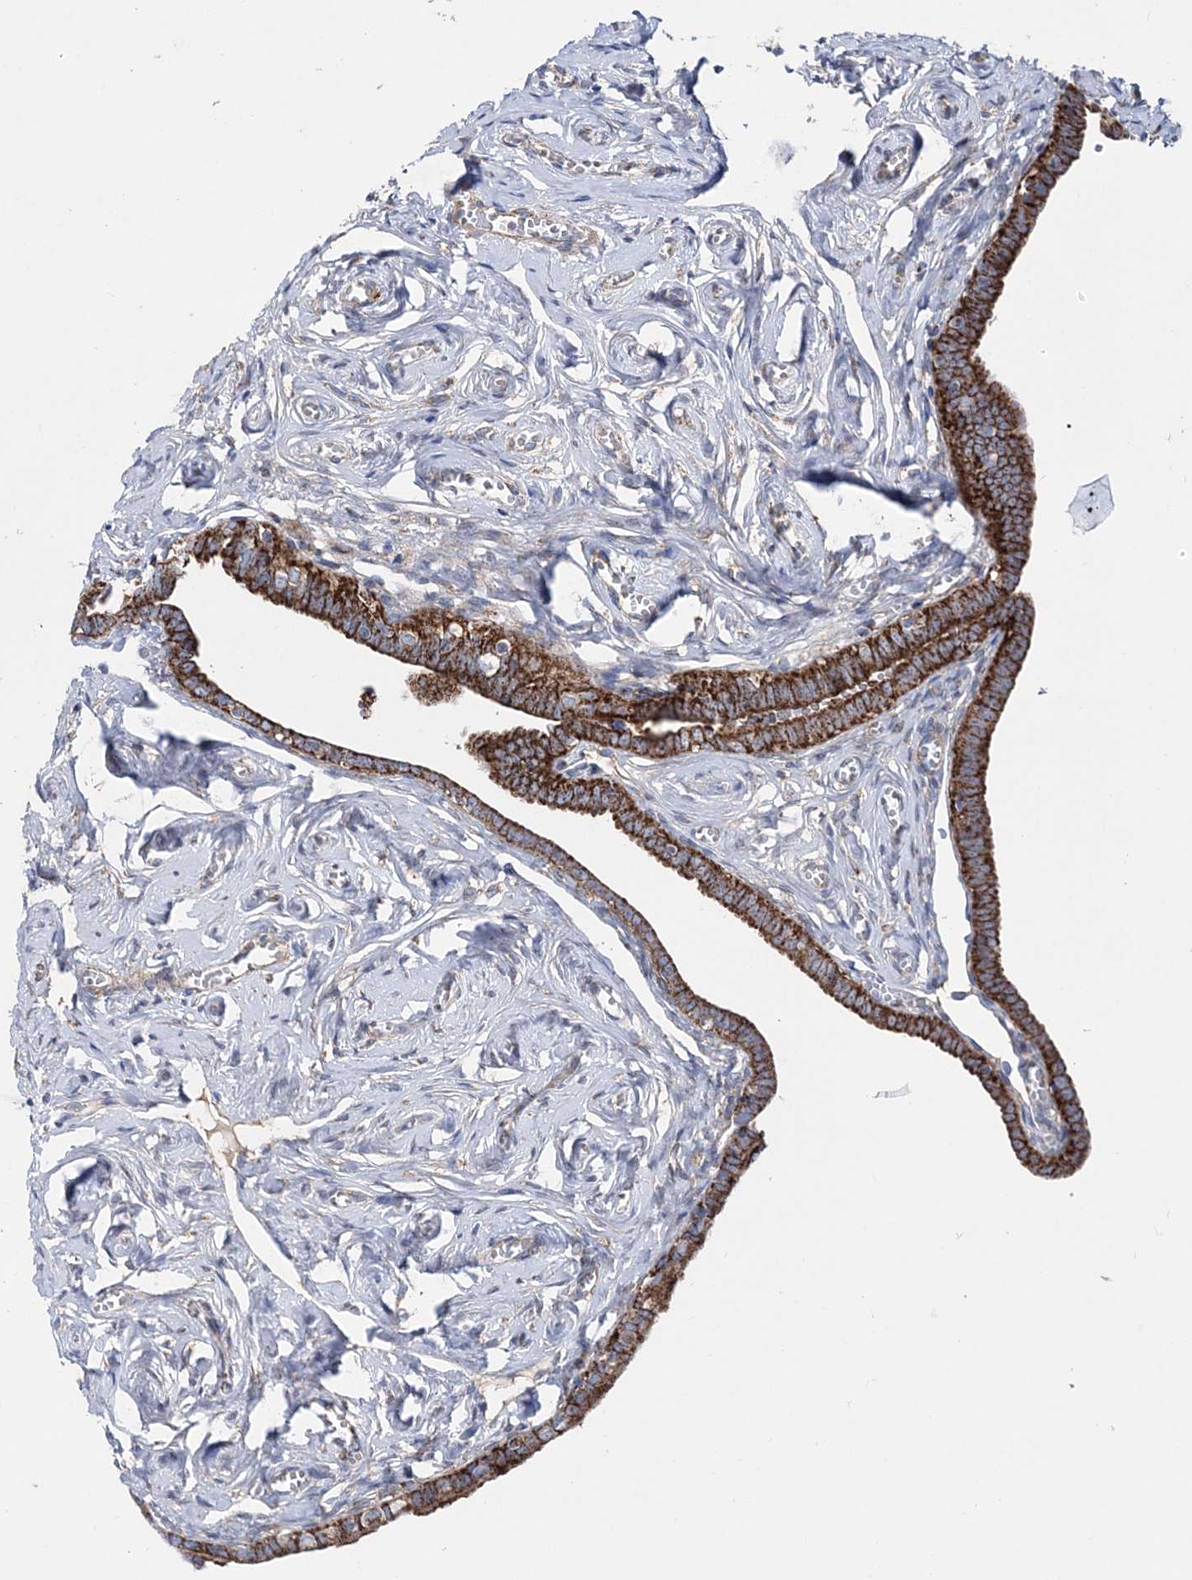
{"staining": {"intensity": "strong", "quantity": ">75%", "location": "cytoplasmic/membranous"}, "tissue": "fallopian tube", "cell_type": "Glandular cells", "image_type": "normal", "snomed": [{"axis": "morphology", "description": "Normal tissue, NOS"}, {"axis": "topography", "description": "Fallopian tube"}], "caption": "Benign fallopian tube shows strong cytoplasmic/membranous staining in approximately >75% of glandular cells (DAB IHC, brown staining for protein, blue staining for nuclei)..", "gene": "NGLY1", "patient": {"sex": "female", "age": 71}}